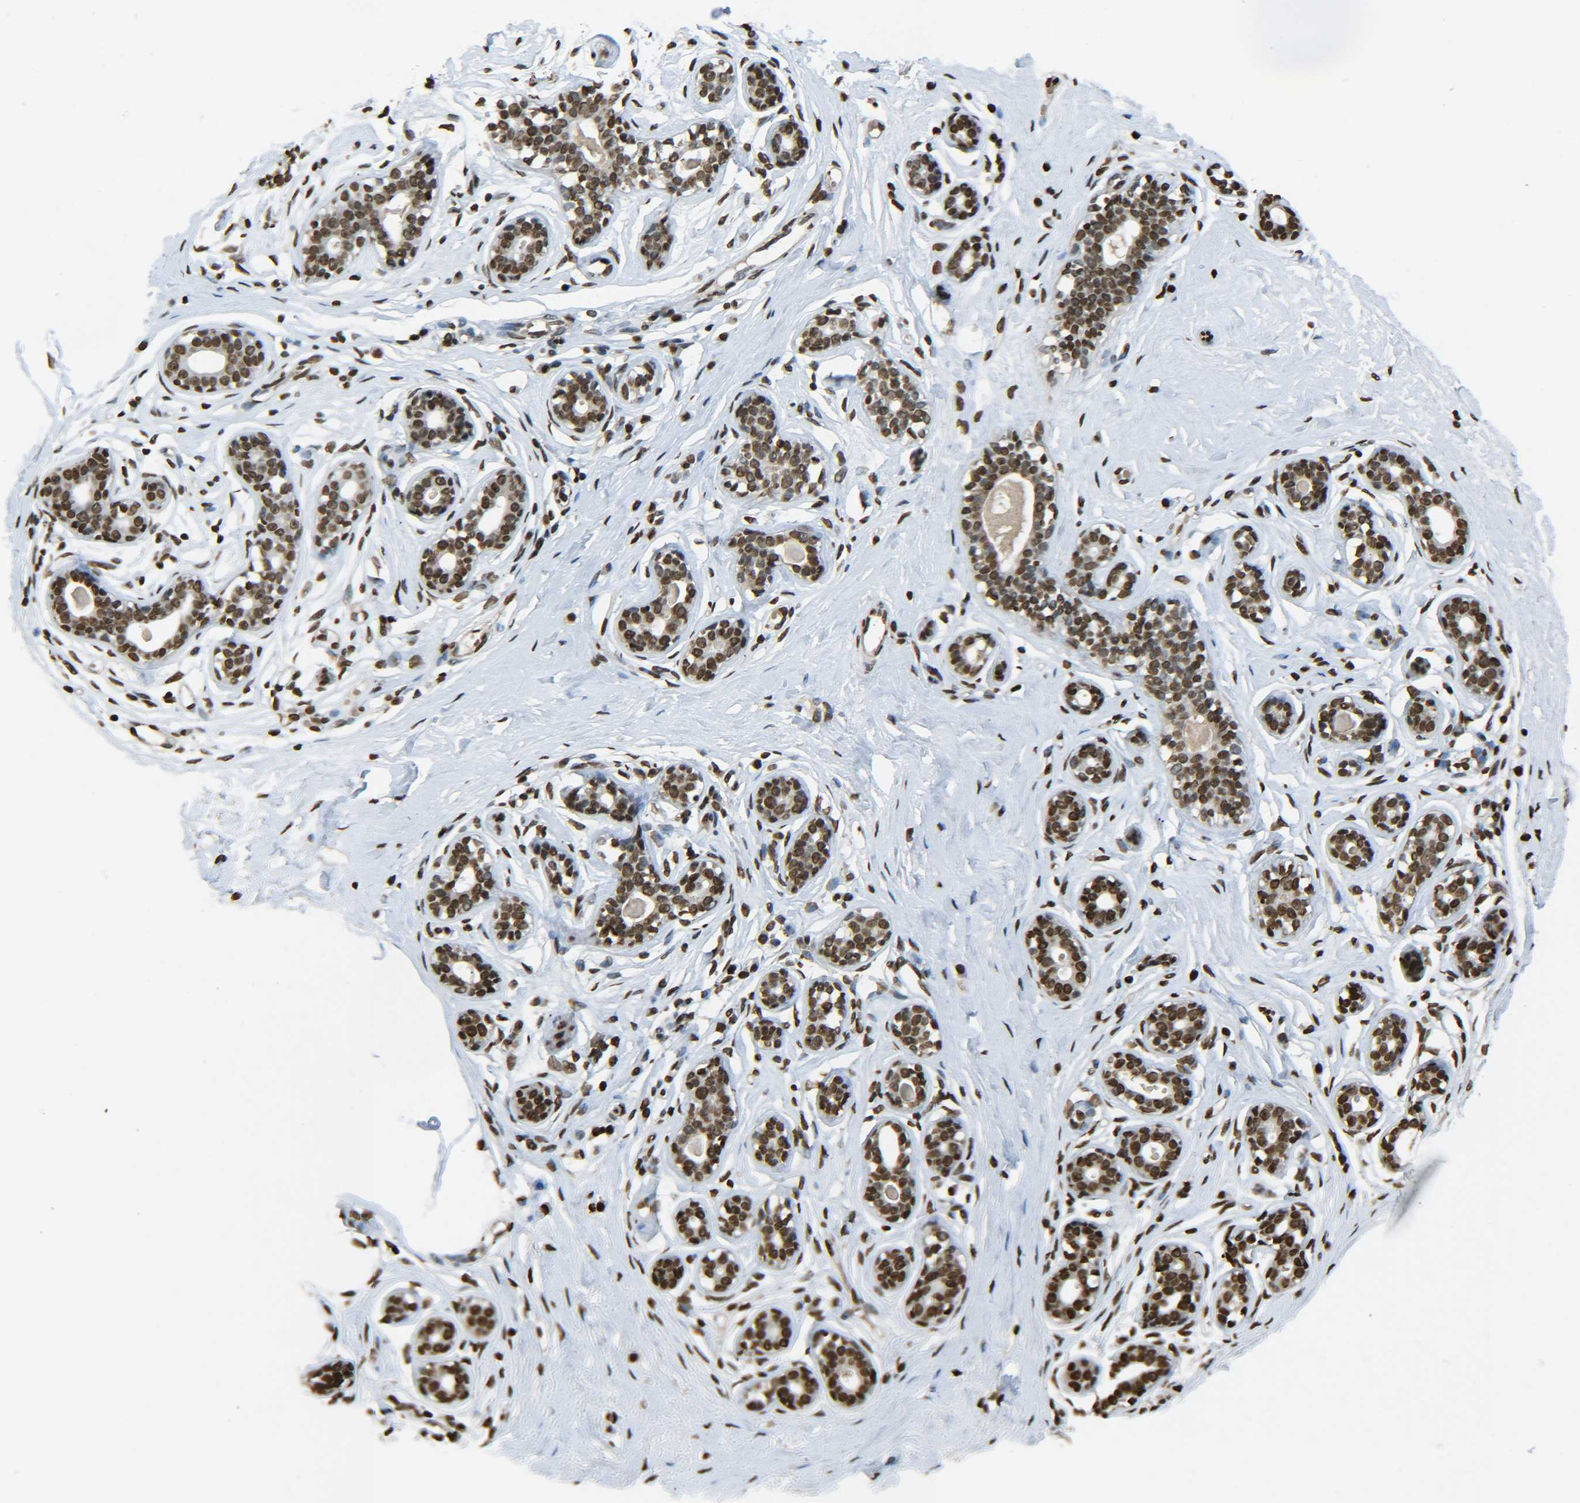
{"staining": {"intensity": "strong", "quantity": ">75%", "location": "nuclear"}, "tissue": "breast", "cell_type": "Adipocytes", "image_type": "normal", "snomed": [{"axis": "morphology", "description": "Normal tissue, NOS"}, {"axis": "topography", "description": "Breast"}], "caption": "Immunohistochemical staining of benign breast displays >75% levels of strong nuclear protein staining in about >75% of adipocytes. (Brightfield microscopy of DAB IHC at high magnification).", "gene": "H4C16", "patient": {"sex": "female", "age": 23}}